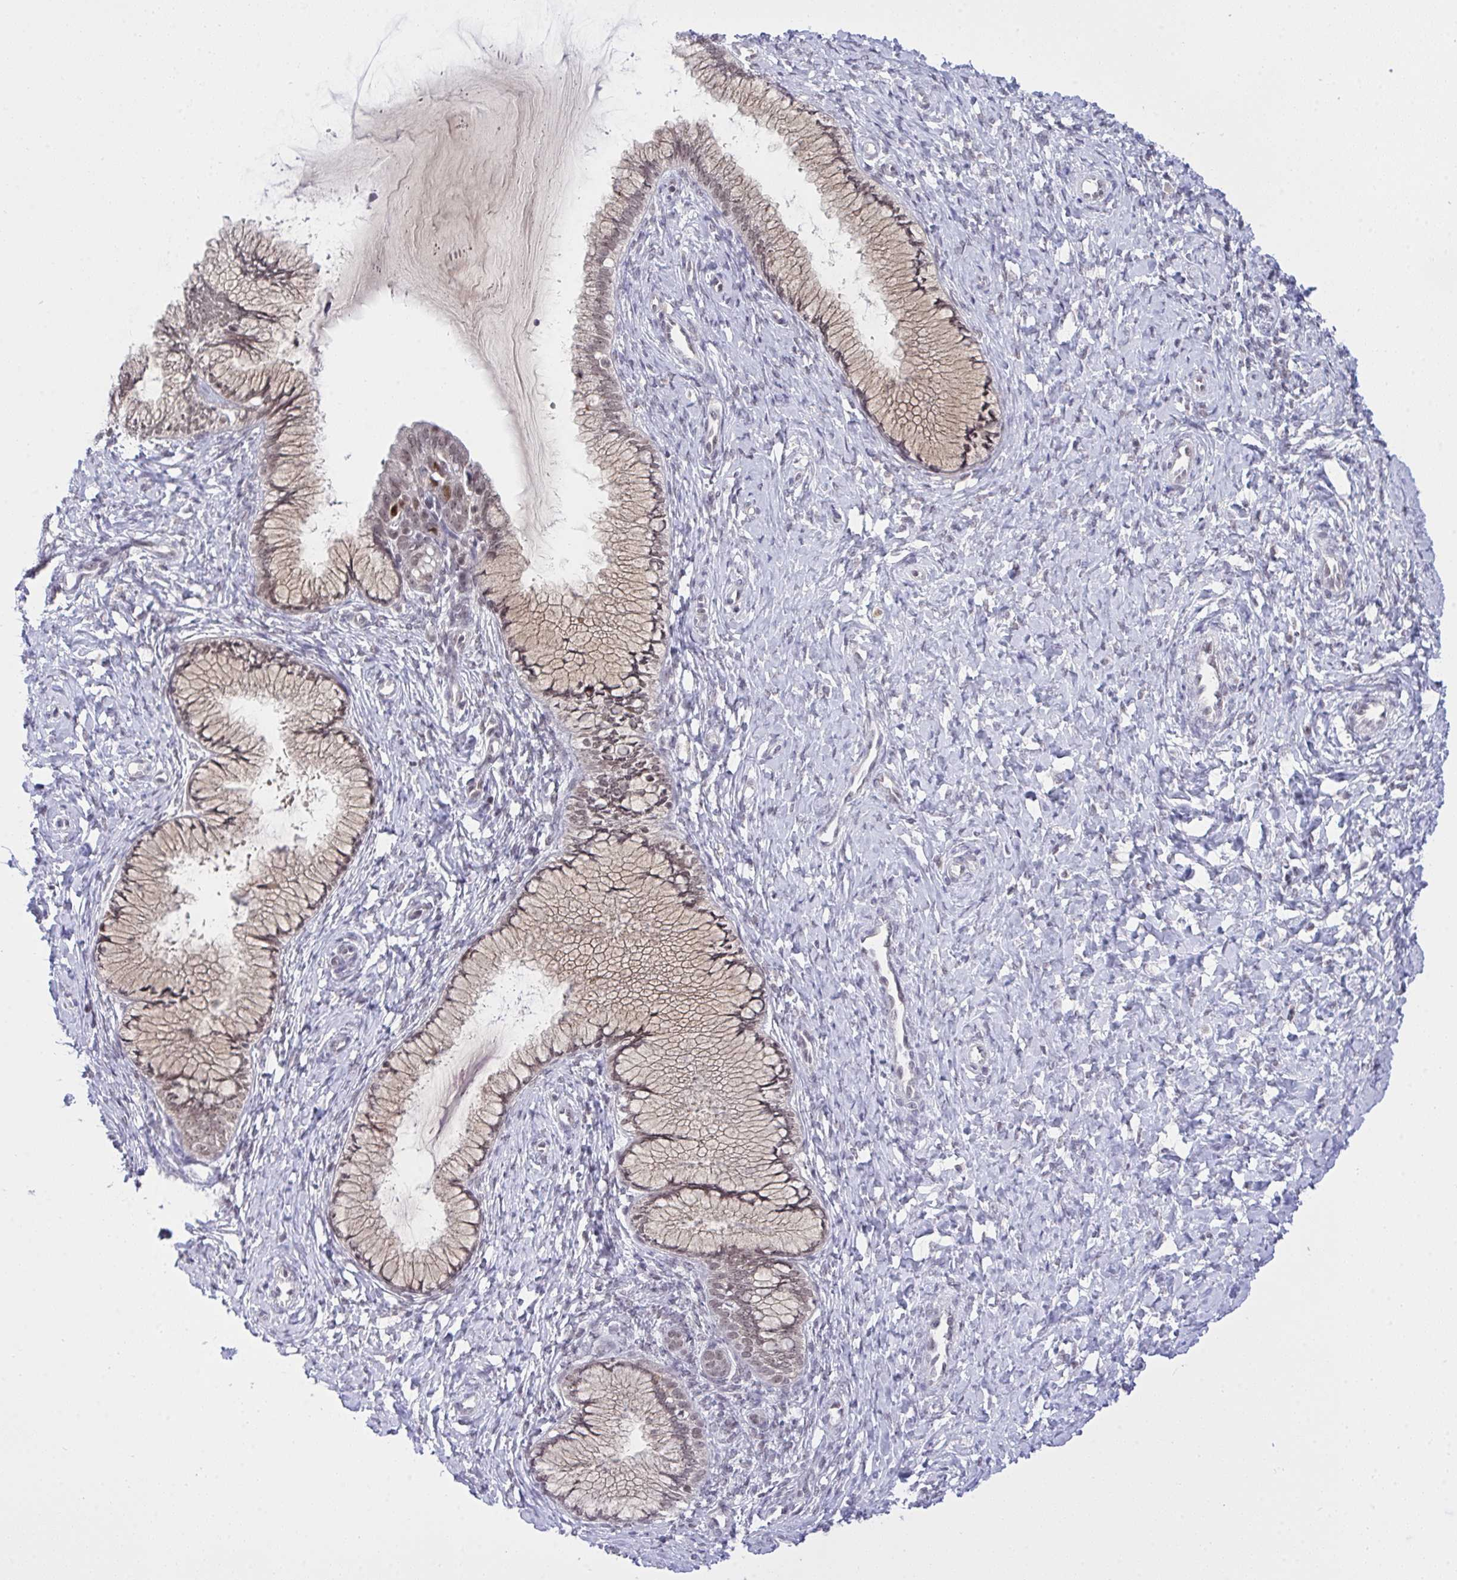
{"staining": {"intensity": "weak", "quantity": "<25%", "location": "cytoplasmic/membranous,nuclear"}, "tissue": "cervix", "cell_type": "Glandular cells", "image_type": "normal", "snomed": [{"axis": "morphology", "description": "Normal tissue, NOS"}, {"axis": "topography", "description": "Cervix"}], "caption": "IHC image of normal cervix stained for a protein (brown), which shows no expression in glandular cells.", "gene": "RFC4", "patient": {"sex": "female", "age": 37}}